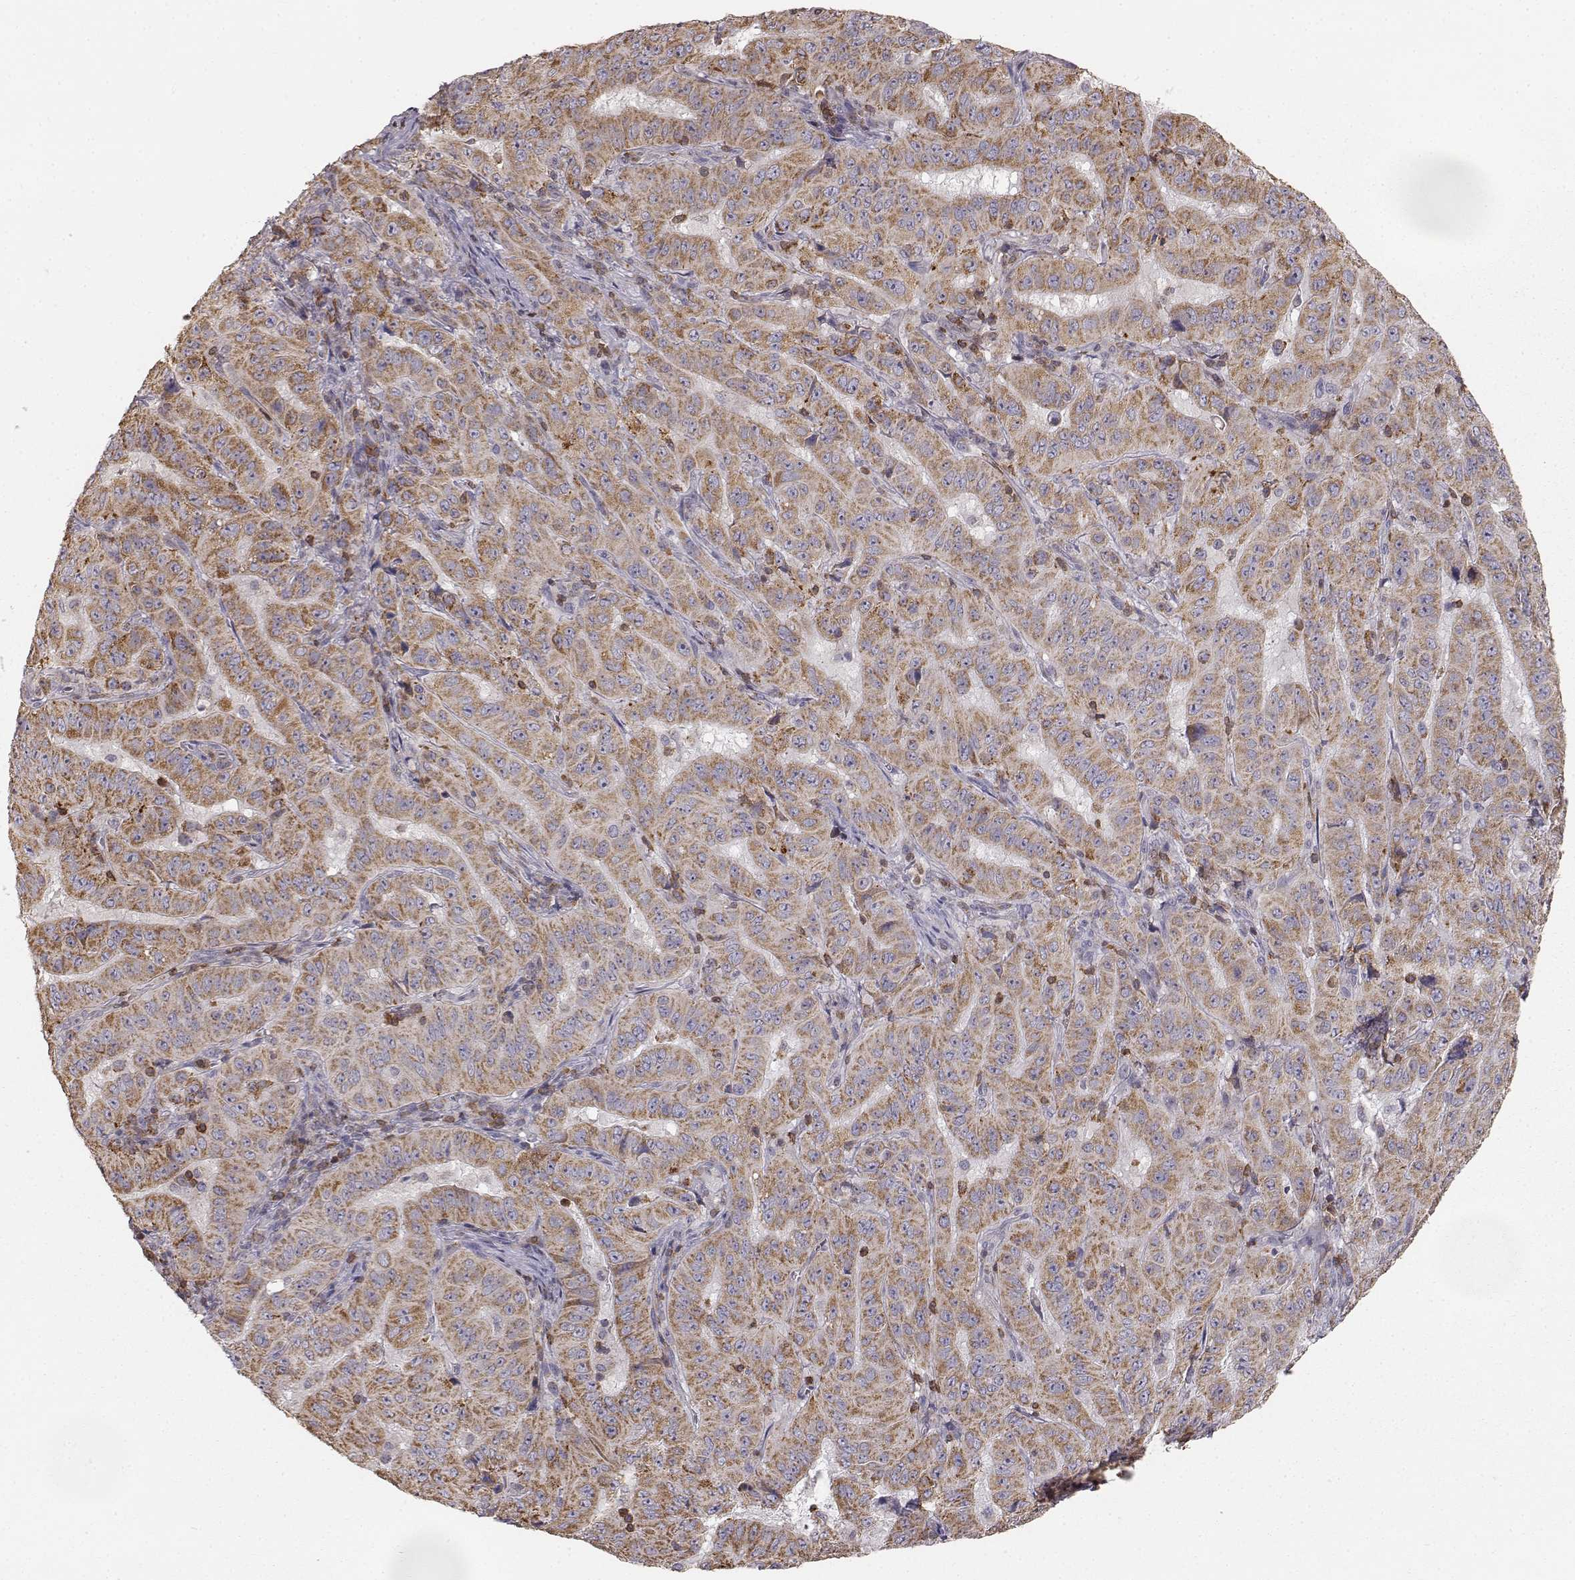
{"staining": {"intensity": "moderate", "quantity": ">75%", "location": "cytoplasmic/membranous"}, "tissue": "pancreatic cancer", "cell_type": "Tumor cells", "image_type": "cancer", "snomed": [{"axis": "morphology", "description": "Adenocarcinoma, NOS"}, {"axis": "topography", "description": "Pancreas"}], "caption": "Moderate cytoplasmic/membranous protein expression is identified in about >75% of tumor cells in pancreatic adenocarcinoma. Using DAB (3,3'-diaminobenzidine) (brown) and hematoxylin (blue) stains, captured at high magnification using brightfield microscopy.", "gene": "GRAP2", "patient": {"sex": "male", "age": 63}}